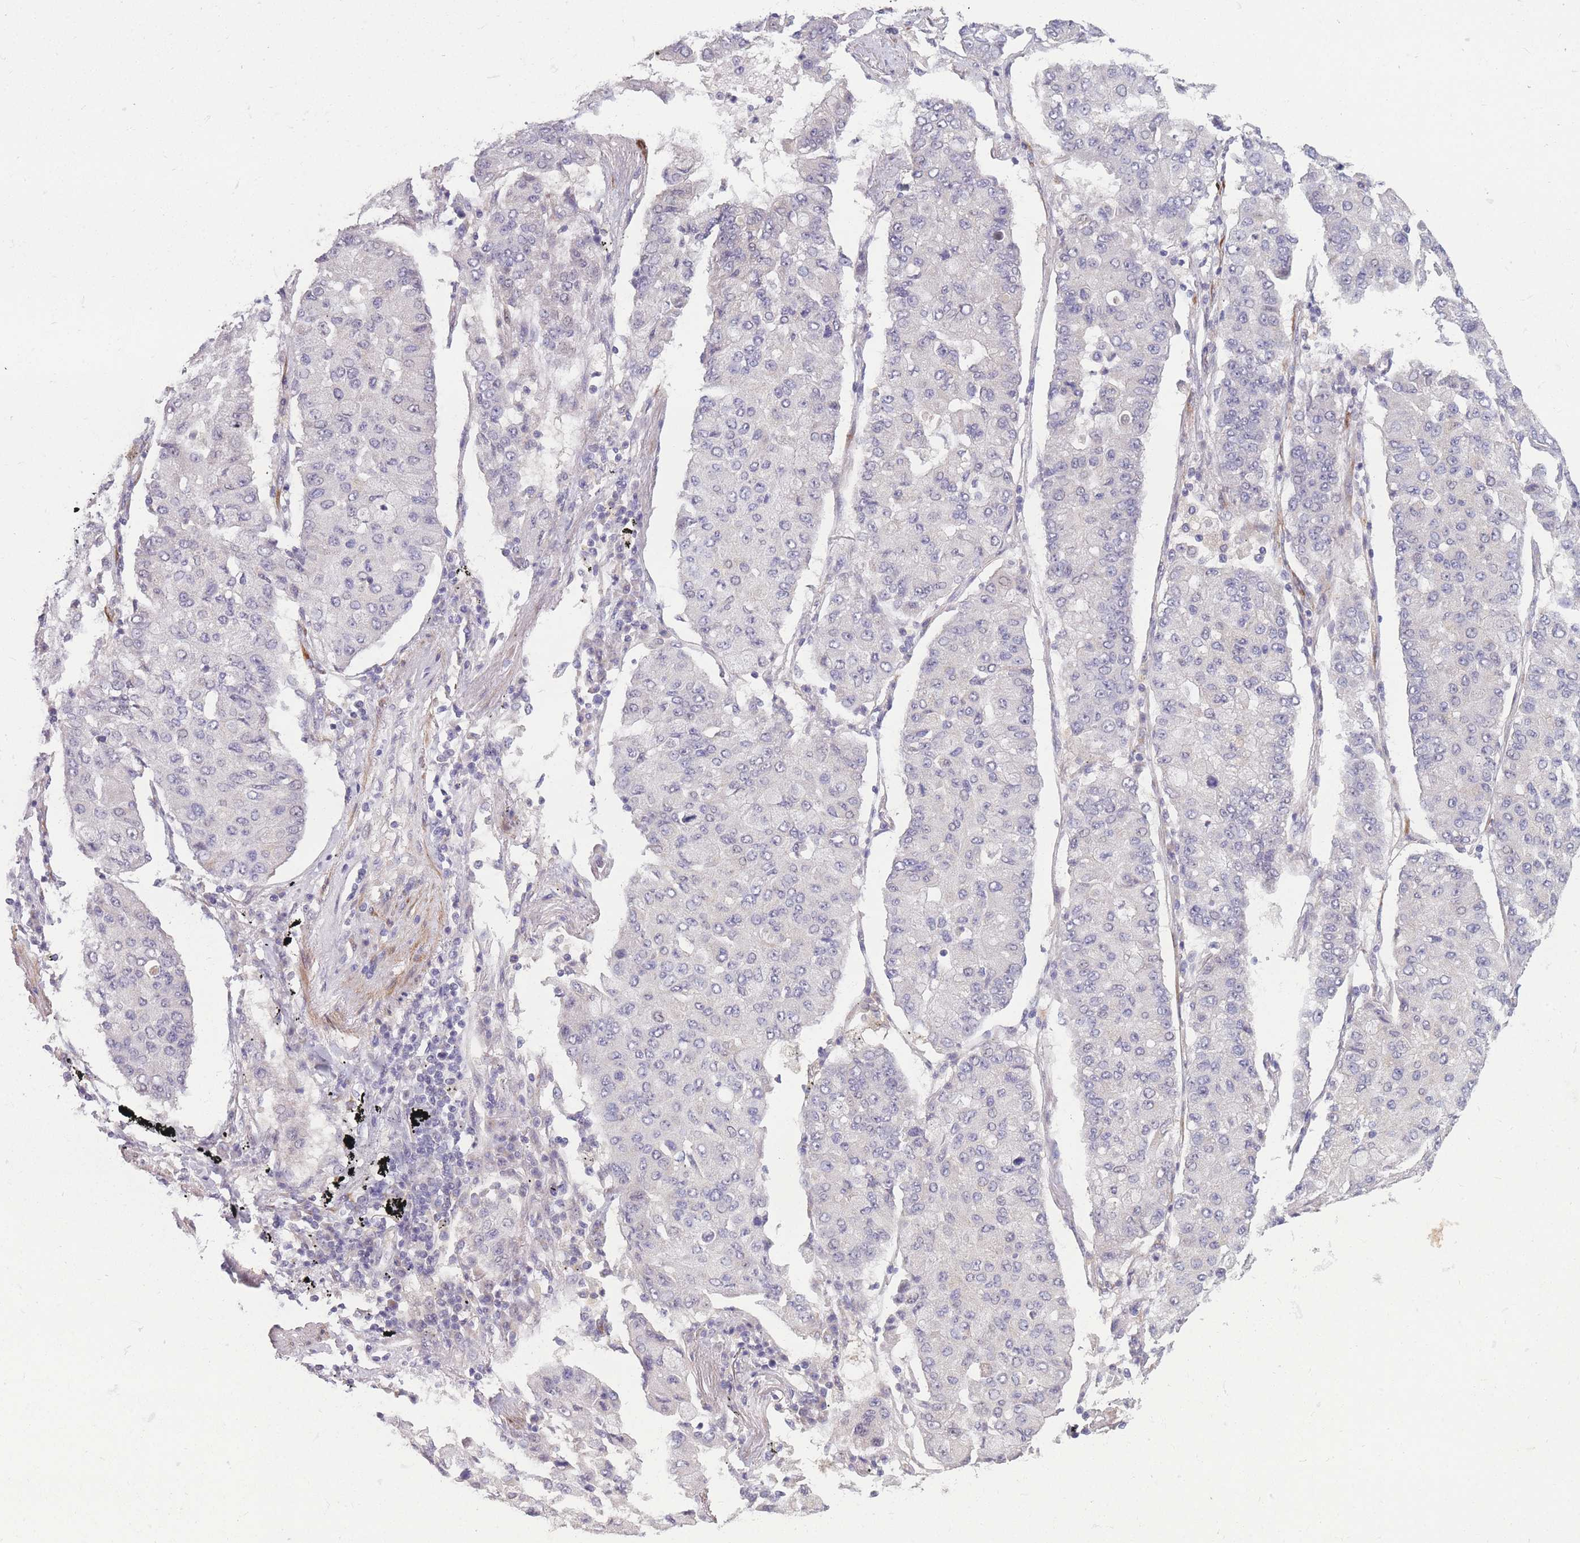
{"staining": {"intensity": "negative", "quantity": "none", "location": "none"}, "tissue": "lung cancer", "cell_type": "Tumor cells", "image_type": "cancer", "snomed": [{"axis": "morphology", "description": "Squamous cell carcinoma, NOS"}, {"axis": "topography", "description": "Lung"}], "caption": "The immunohistochemistry micrograph has no significant staining in tumor cells of squamous cell carcinoma (lung) tissue. The staining was performed using DAB (3,3'-diaminobenzidine) to visualize the protein expression in brown, while the nuclei were stained in blue with hematoxylin (Magnification: 20x).", "gene": "CCNQ", "patient": {"sex": "male", "age": 74}}